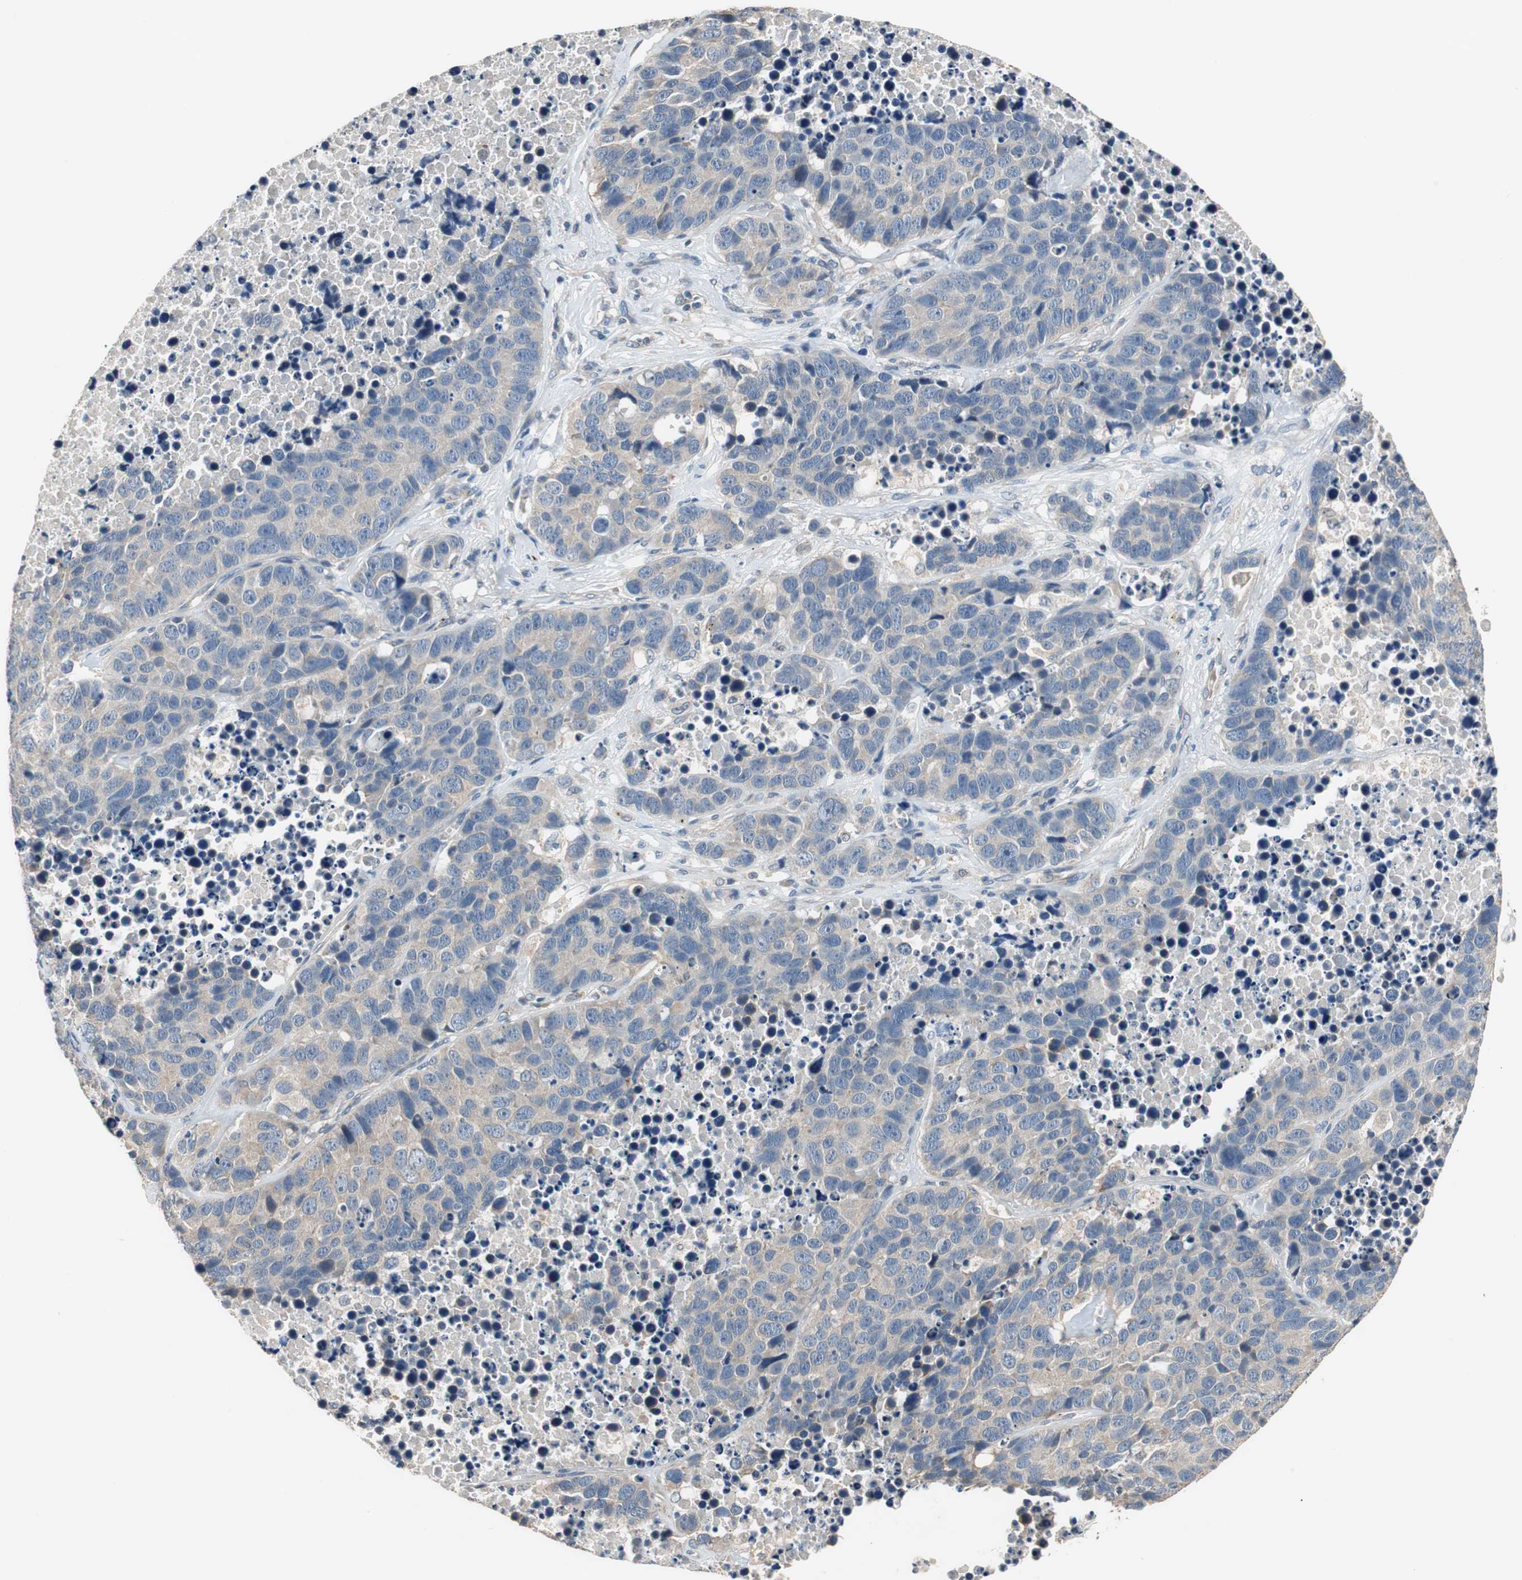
{"staining": {"intensity": "negative", "quantity": "none", "location": "none"}, "tissue": "carcinoid", "cell_type": "Tumor cells", "image_type": "cancer", "snomed": [{"axis": "morphology", "description": "Carcinoid, malignant, NOS"}, {"axis": "topography", "description": "Lung"}], "caption": "This is an IHC image of malignant carcinoid. There is no expression in tumor cells.", "gene": "PI4KB", "patient": {"sex": "male", "age": 60}}